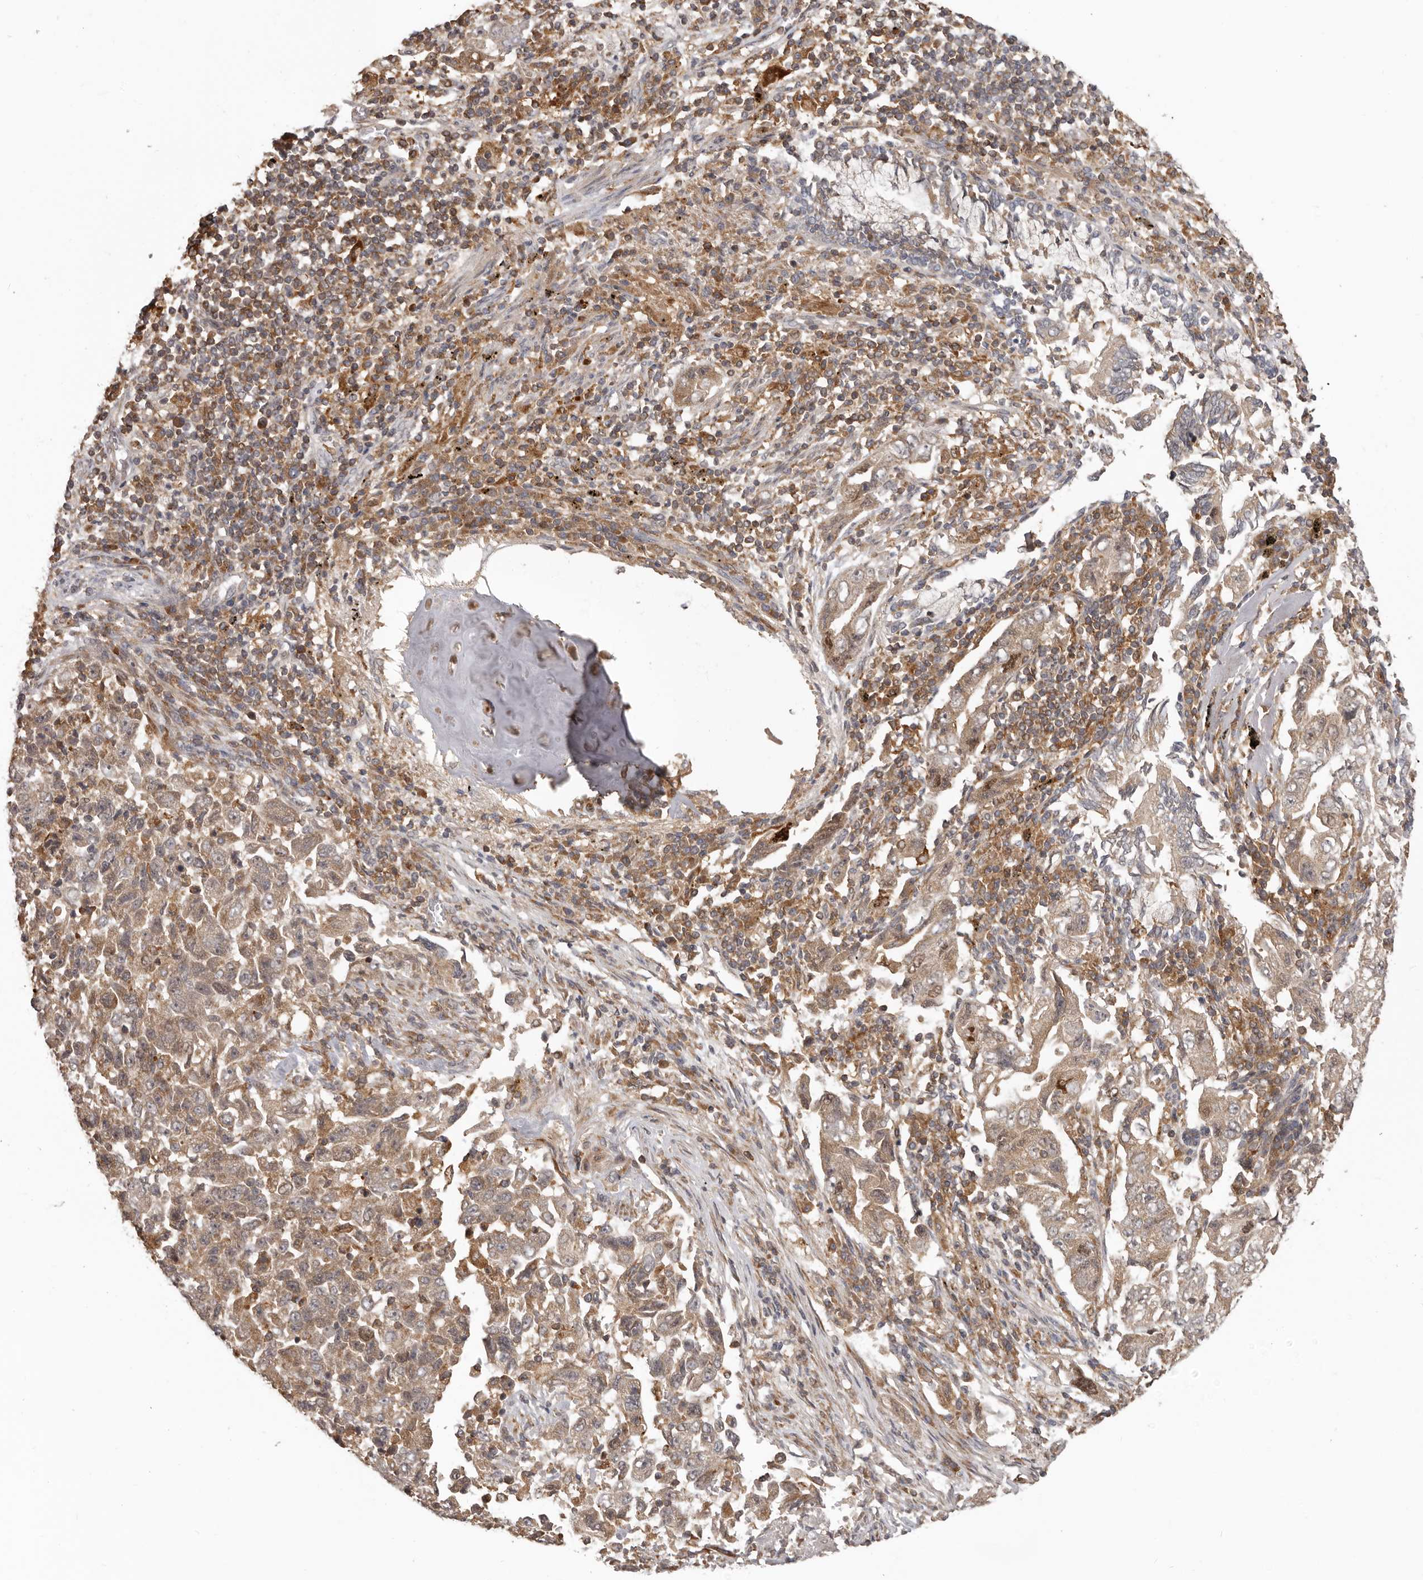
{"staining": {"intensity": "moderate", "quantity": ">75%", "location": "cytoplasmic/membranous,nuclear"}, "tissue": "lung cancer", "cell_type": "Tumor cells", "image_type": "cancer", "snomed": [{"axis": "morphology", "description": "Adenocarcinoma, NOS"}, {"axis": "topography", "description": "Lung"}], "caption": "Brown immunohistochemical staining in human adenocarcinoma (lung) demonstrates moderate cytoplasmic/membranous and nuclear positivity in about >75% of tumor cells.", "gene": "RNF187", "patient": {"sex": "female", "age": 51}}